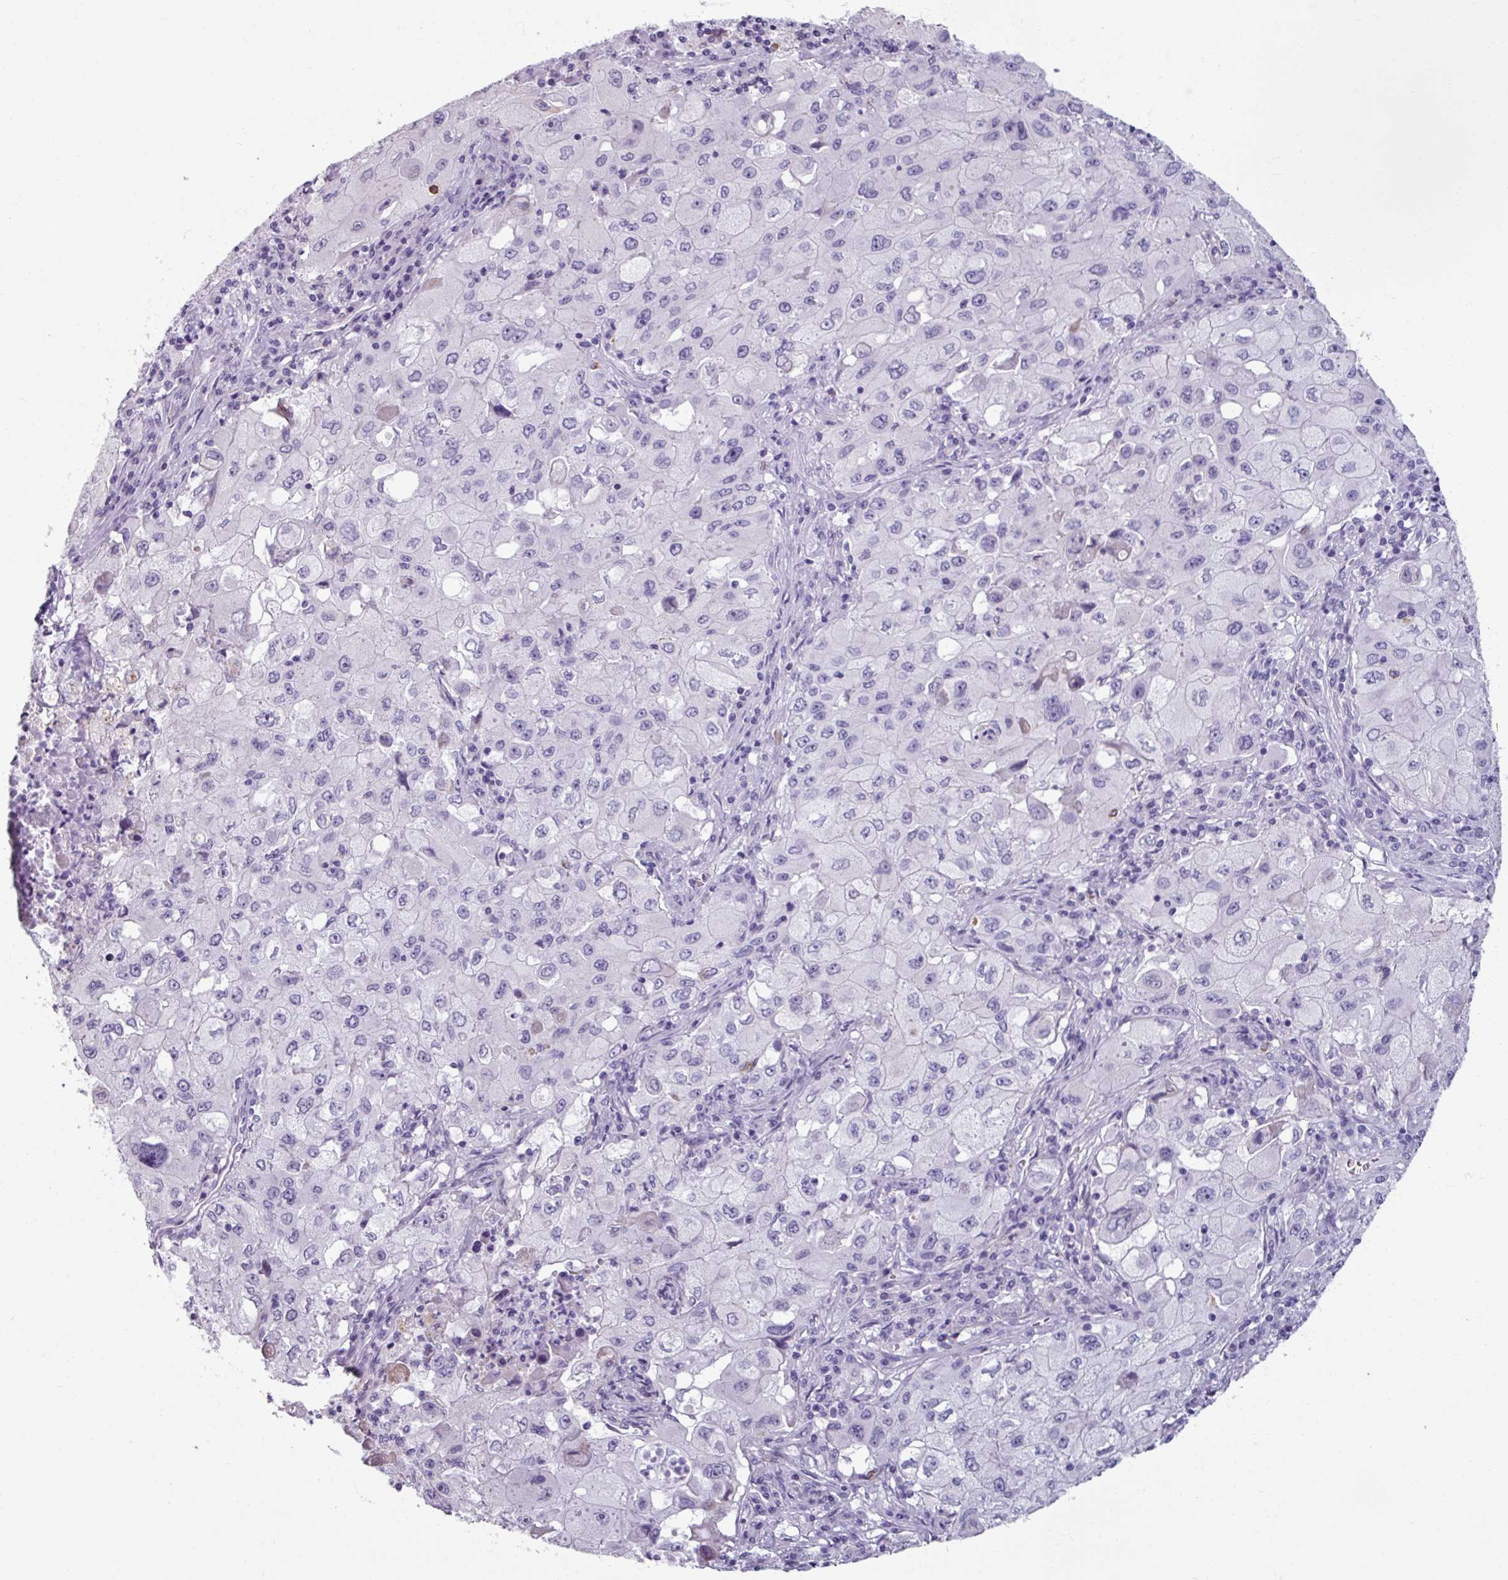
{"staining": {"intensity": "negative", "quantity": "none", "location": "none"}, "tissue": "lung cancer", "cell_type": "Tumor cells", "image_type": "cancer", "snomed": [{"axis": "morphology", "description": "Squamous cell carcinoma, NOS"}, {"axis": "topography", "description": "Lung"}], "caption": "Histopathology image shows no protein expression in tumor cells of lung cancer (squamous cell carcinoma) tissue.", "gene": "SPESP1", "patient": {"sex": "male", "age": 63}}